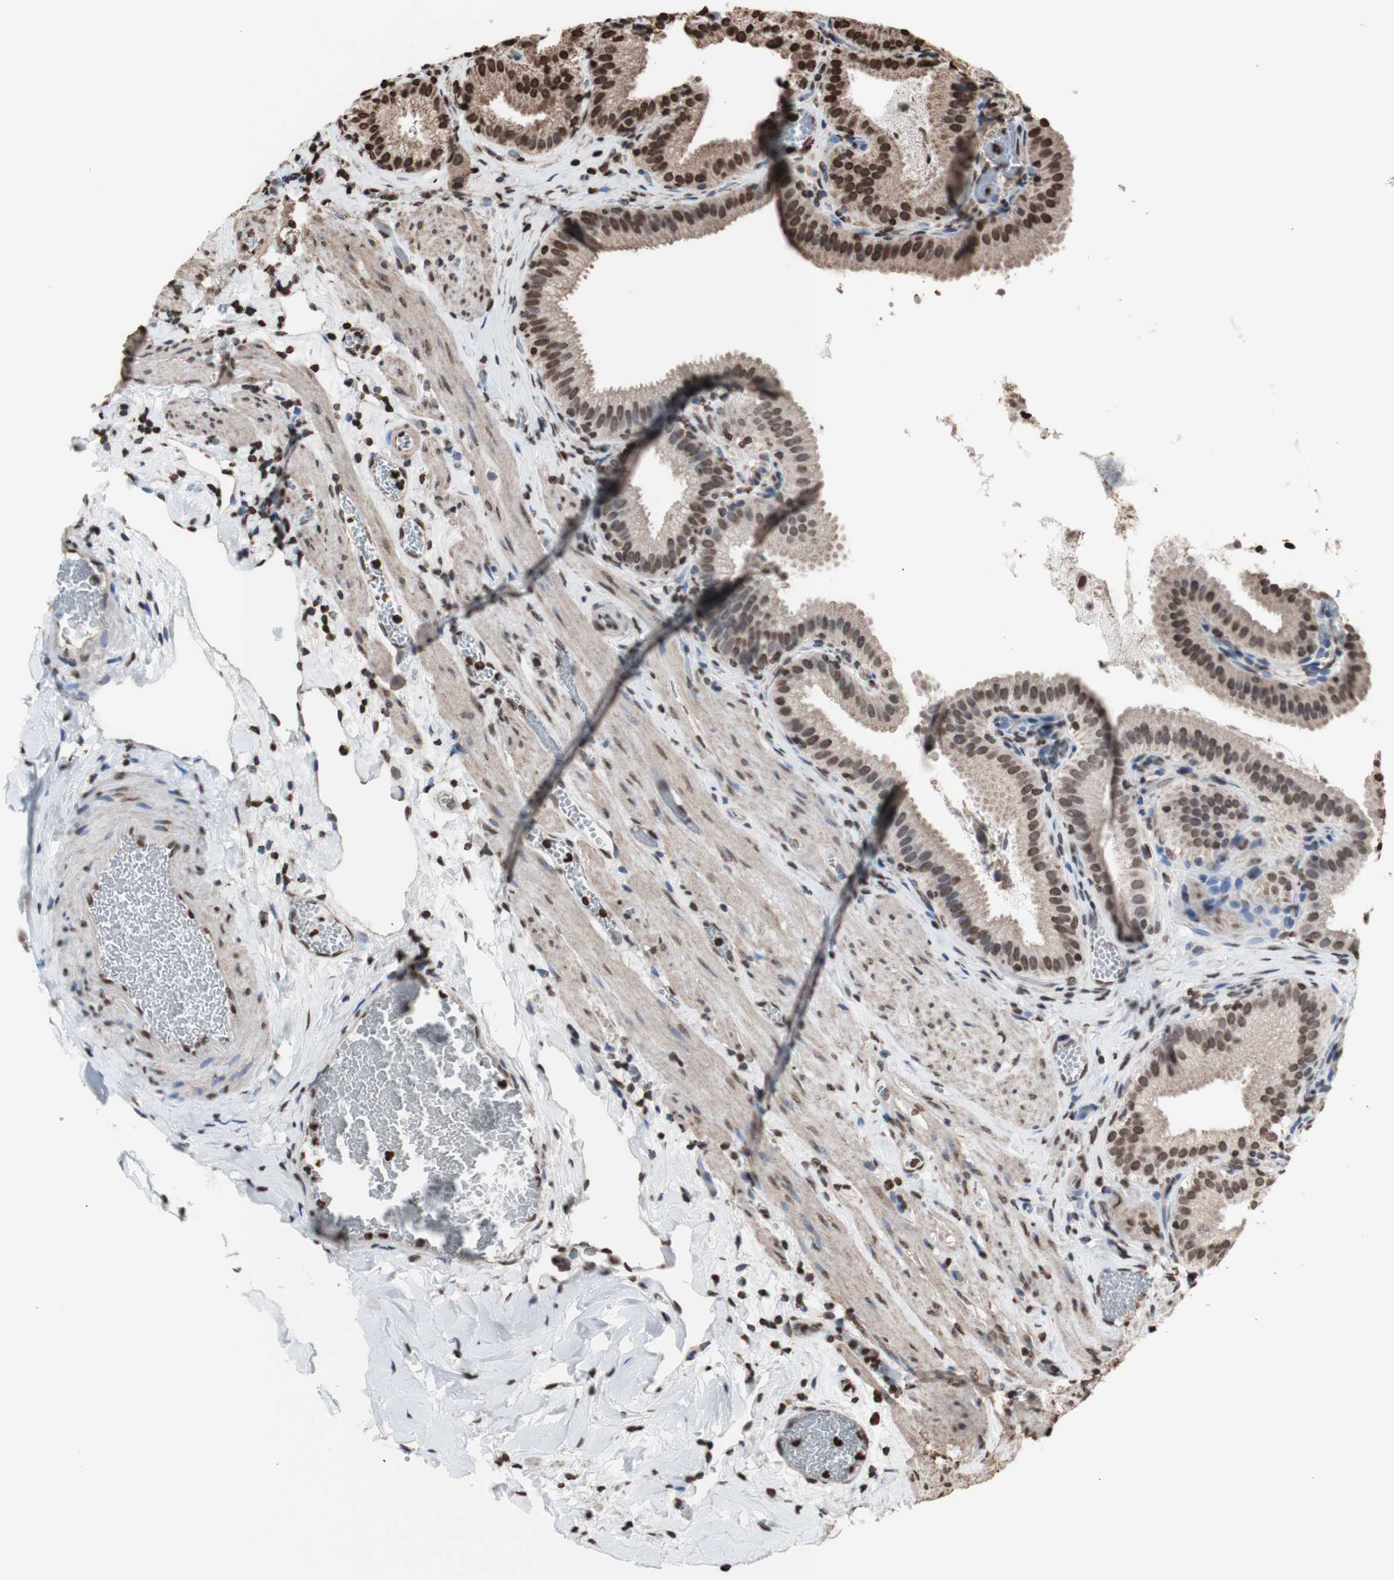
{"staining": {"intensity": "strong", "quantity": ">75%", "location": "cytoplasmic/membranous,nuclear"}, "tissue": "gallbladder", "cell_type": "Glandular cells", "image_type": "normal", "snomed": [{"axis": "morphology", "description": "Normal tissue, NOS"}, {"axis": "topography", "description": "Gallbladder"}], "caption": "An immunohistochemistry (IHC) micrograph of benign tissue is shown. Protein staining in brown highlights strong cytoplasmic/membranous,nuclear positivity in gallbladder within glandular cells. Nuclei are stained in blue.", "gene": "SNAI2", "patient": {"sex": "male", "age": 54}}